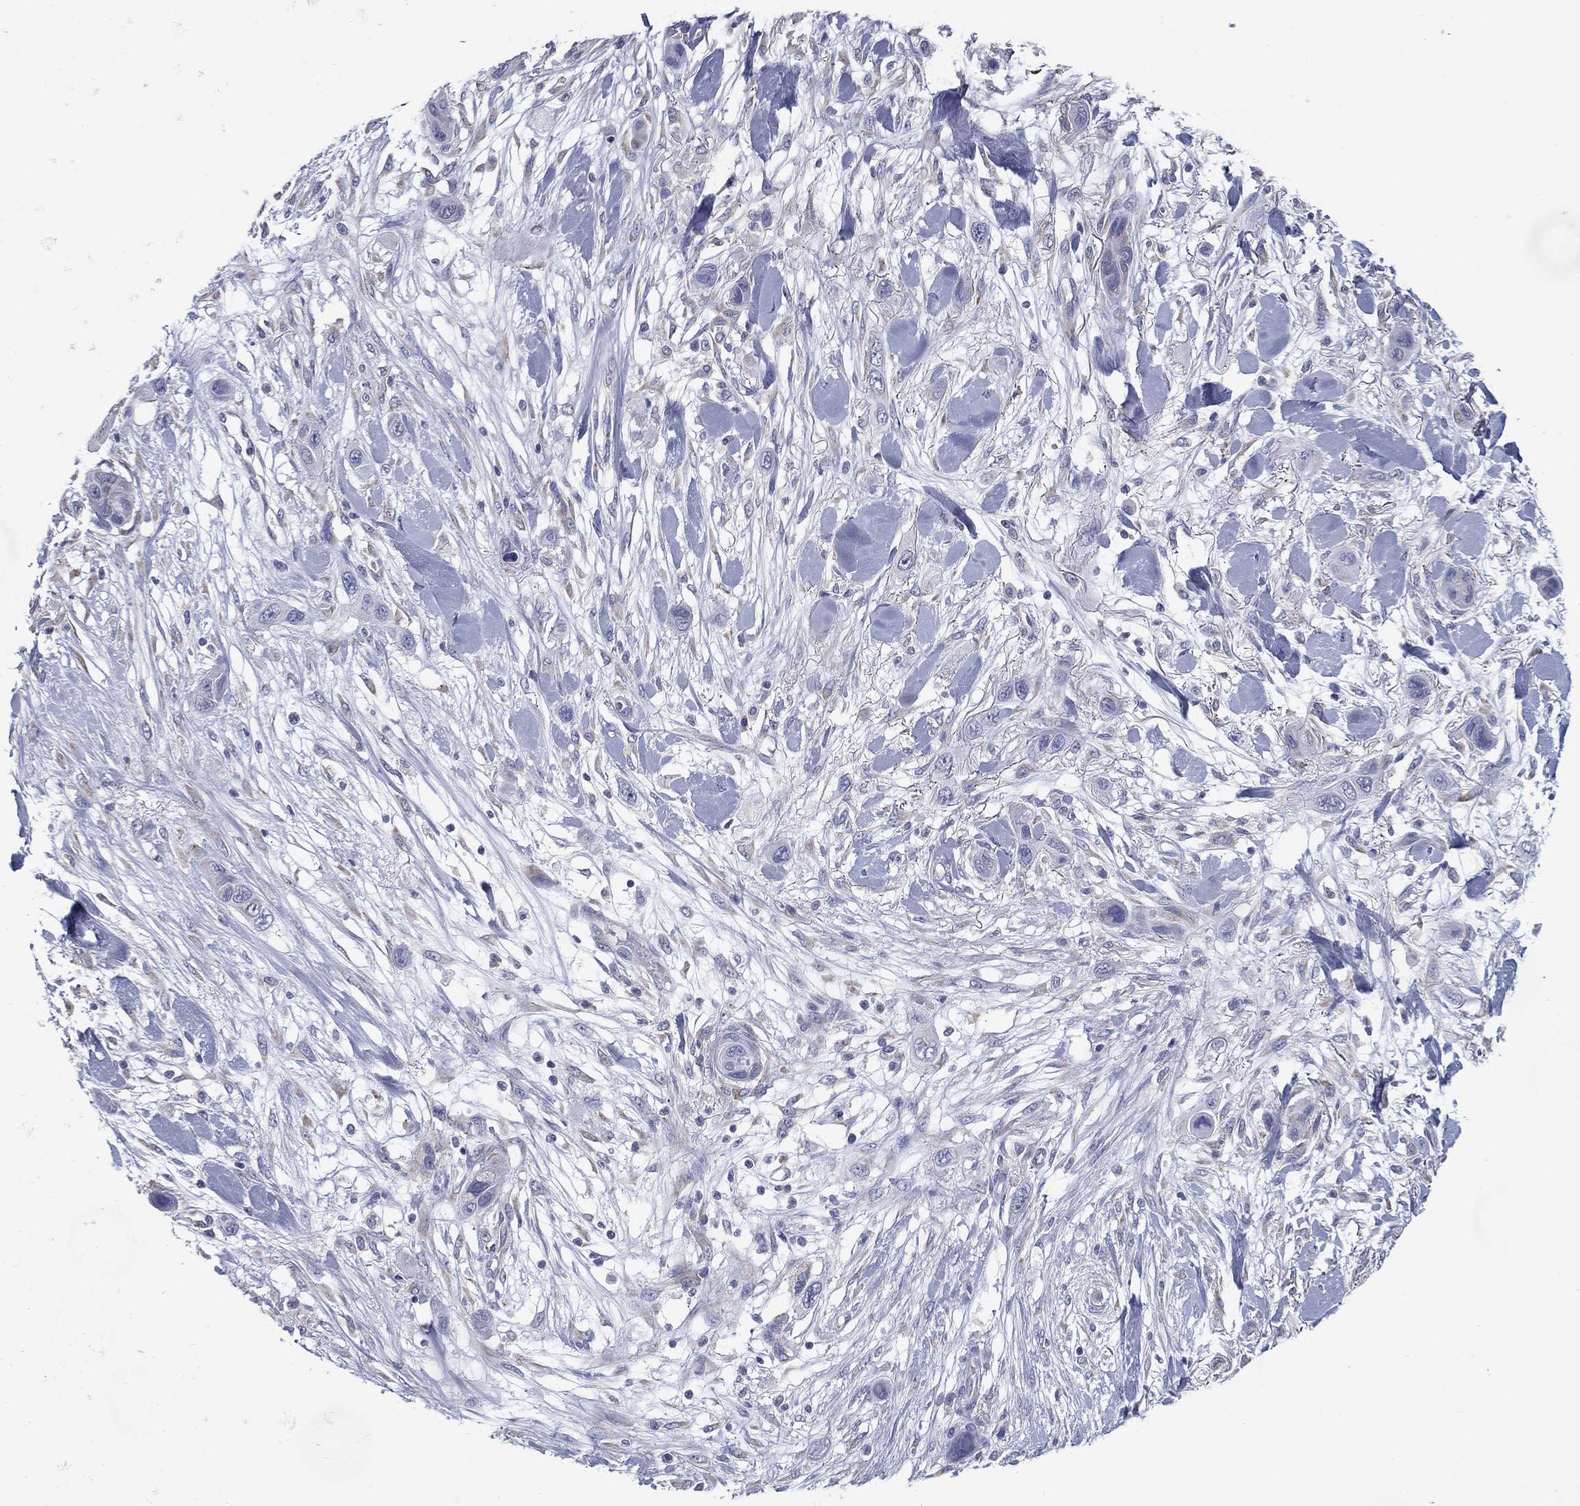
{"staining": {"intensity": "negative", "quantity": "none", "location": "none"}, "tissue": "skin cancer", "cell_type": "Tumor cells", "image_type": "cancer", "snomed": [{"axis": "morphology", "description": "Squamous cell carcinoma, NOS"}, {"axis": "topography", "description": "Skin"}], "caption": "The micrograph displays no staining of tumor cells in squamous cell carcinoma (skin). (Stains: DAB immunohistochemistry with hematoxylin counter stain, Microscopy: brightfield microscopy at high magnification).", "gene": "C19orf18", "patient": {"sex": "male", "age": 79}}